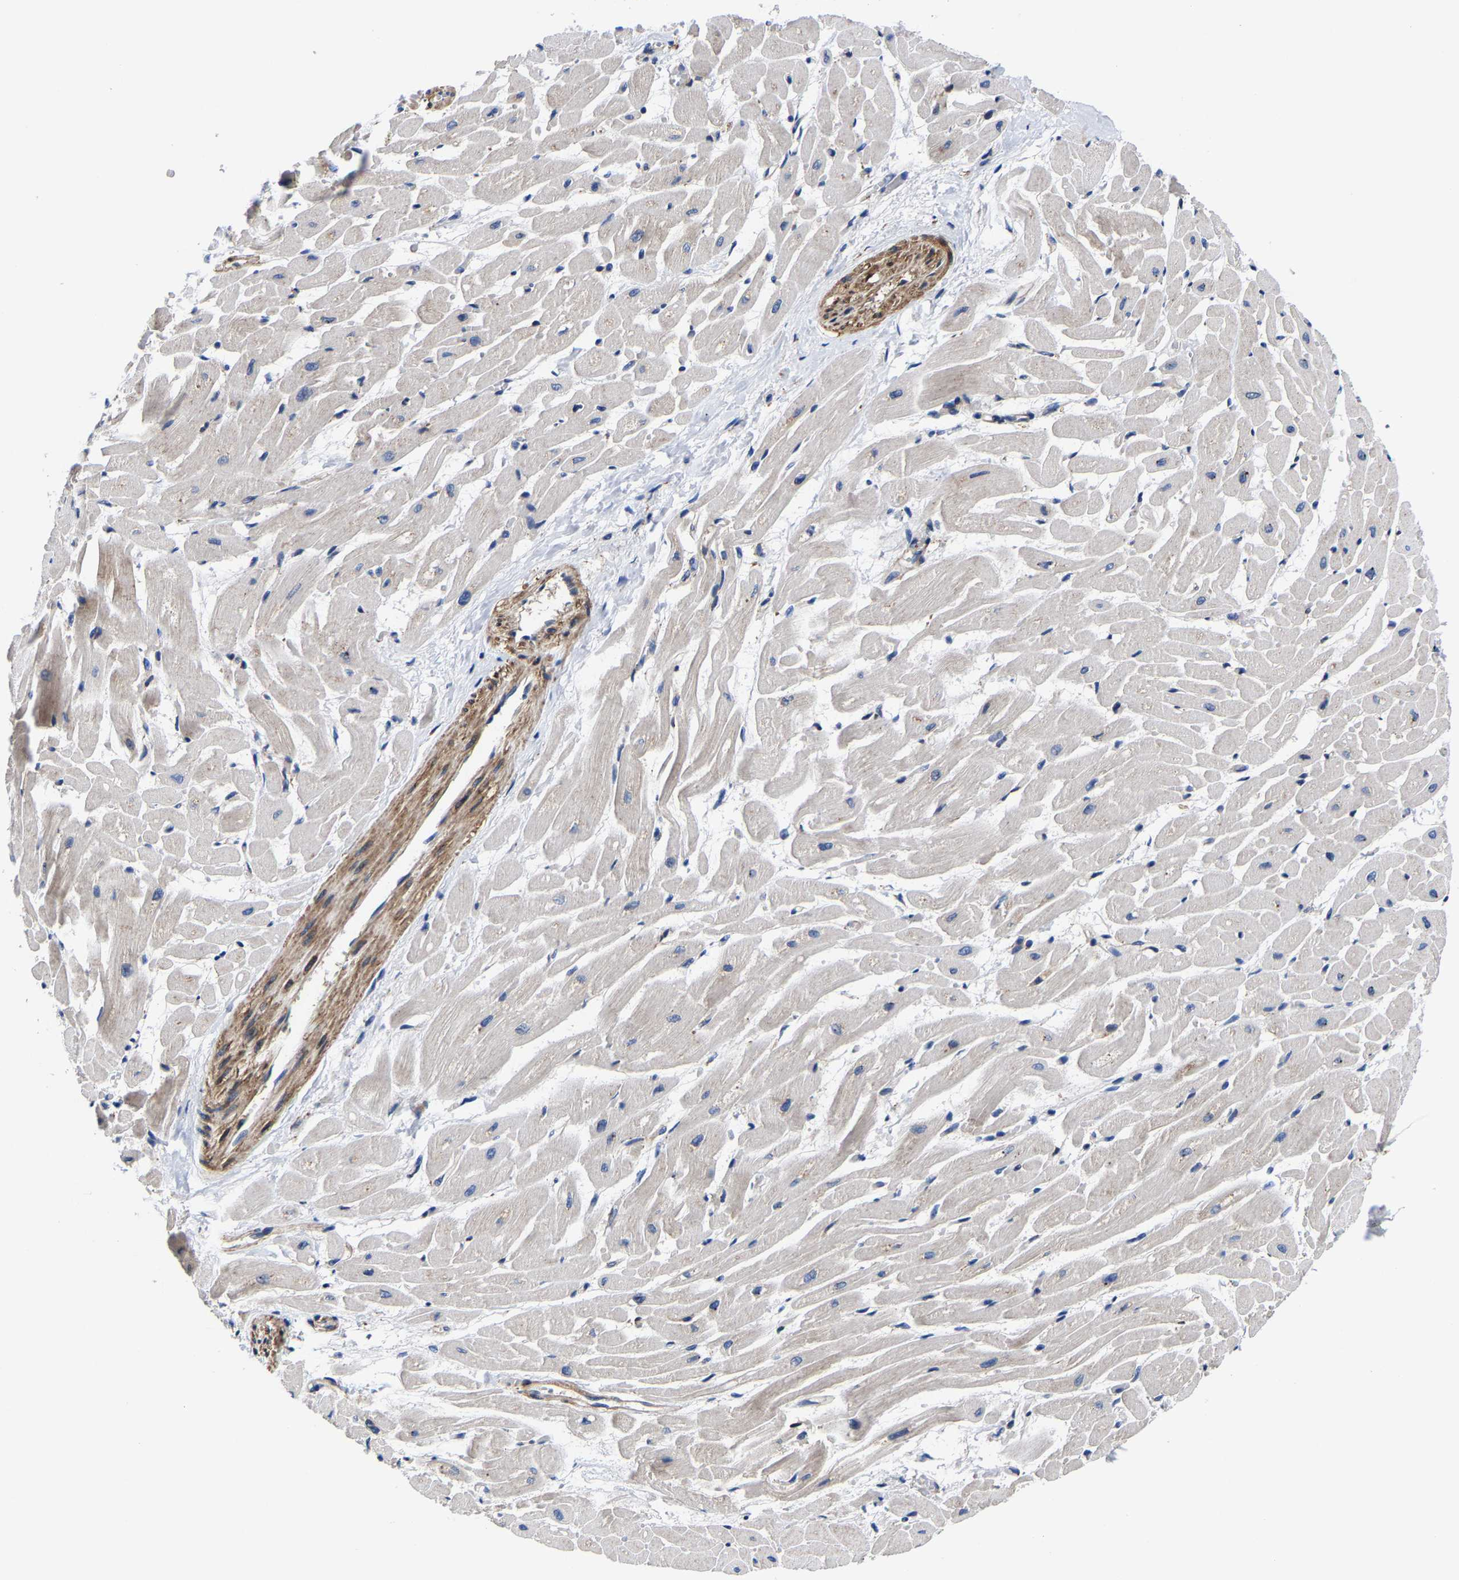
{"staining": {"intensity": "weak", "quantity": "25%-75%", "location": "cytoplasmic/membranous"}, "tissue": "heart muscle", "cell_type": "Cardiomyocytes", "image_type": "normal", "snomed": [{"axis": "morphology", "description": "Normal tissue, NOS"}, {"axis": "topography", "description": "Heart"}], "caption": "IHC histopathology image of unremarkable heart muscle: human heart muscle stained using immunohistochemistry shows low levels of weak protein expression localized specifically in the cytoplasmic/membranous of cardiomyocytes, appearing as a cytoplasmic/membranous brown color.", "gene": "SLC12A2", "patient": {"sex": "male", "age": 45}}